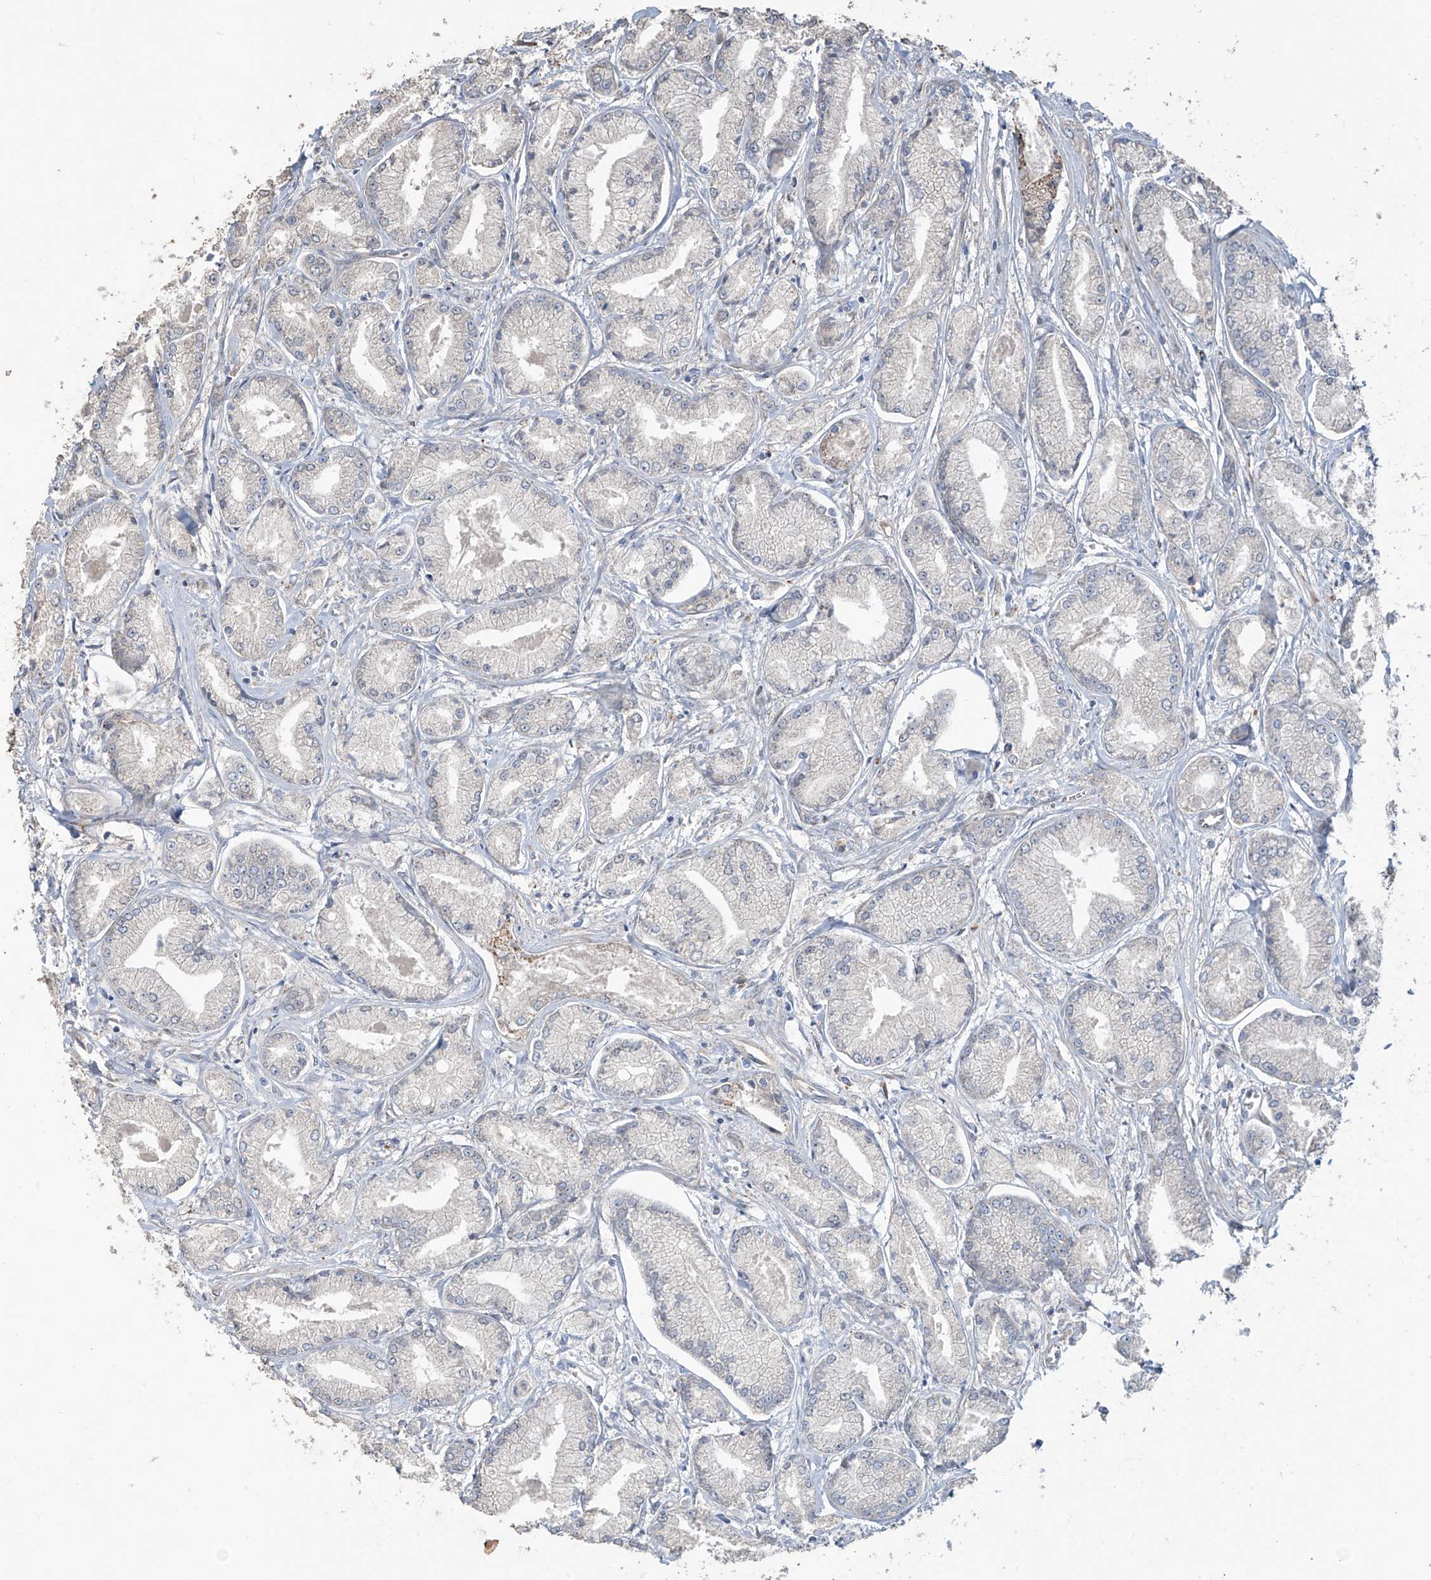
{"staining": {"intensity": "weak", "quantity": "<25%", "location": "cytoplasmic/membranous"}, "tissue": "prostate cancer", "cell_type": "Tumor cells", "image_type": "cancer", "snomed": [{"axis": "morphology", "description": "Adenocarcinoma, Low grade"}, {"axis": "topography", "description": "Prostate"}], "caption": "IHC histopathology image of neoplastic tissue: low-grade adenocarcinoma (prostate) stained with DAB (3,3'-diaminobenzidine) shows no significant protein staining in tumor cells.", "gene": "ABTB1", "patient": {"sex": "male", "age": 60}}